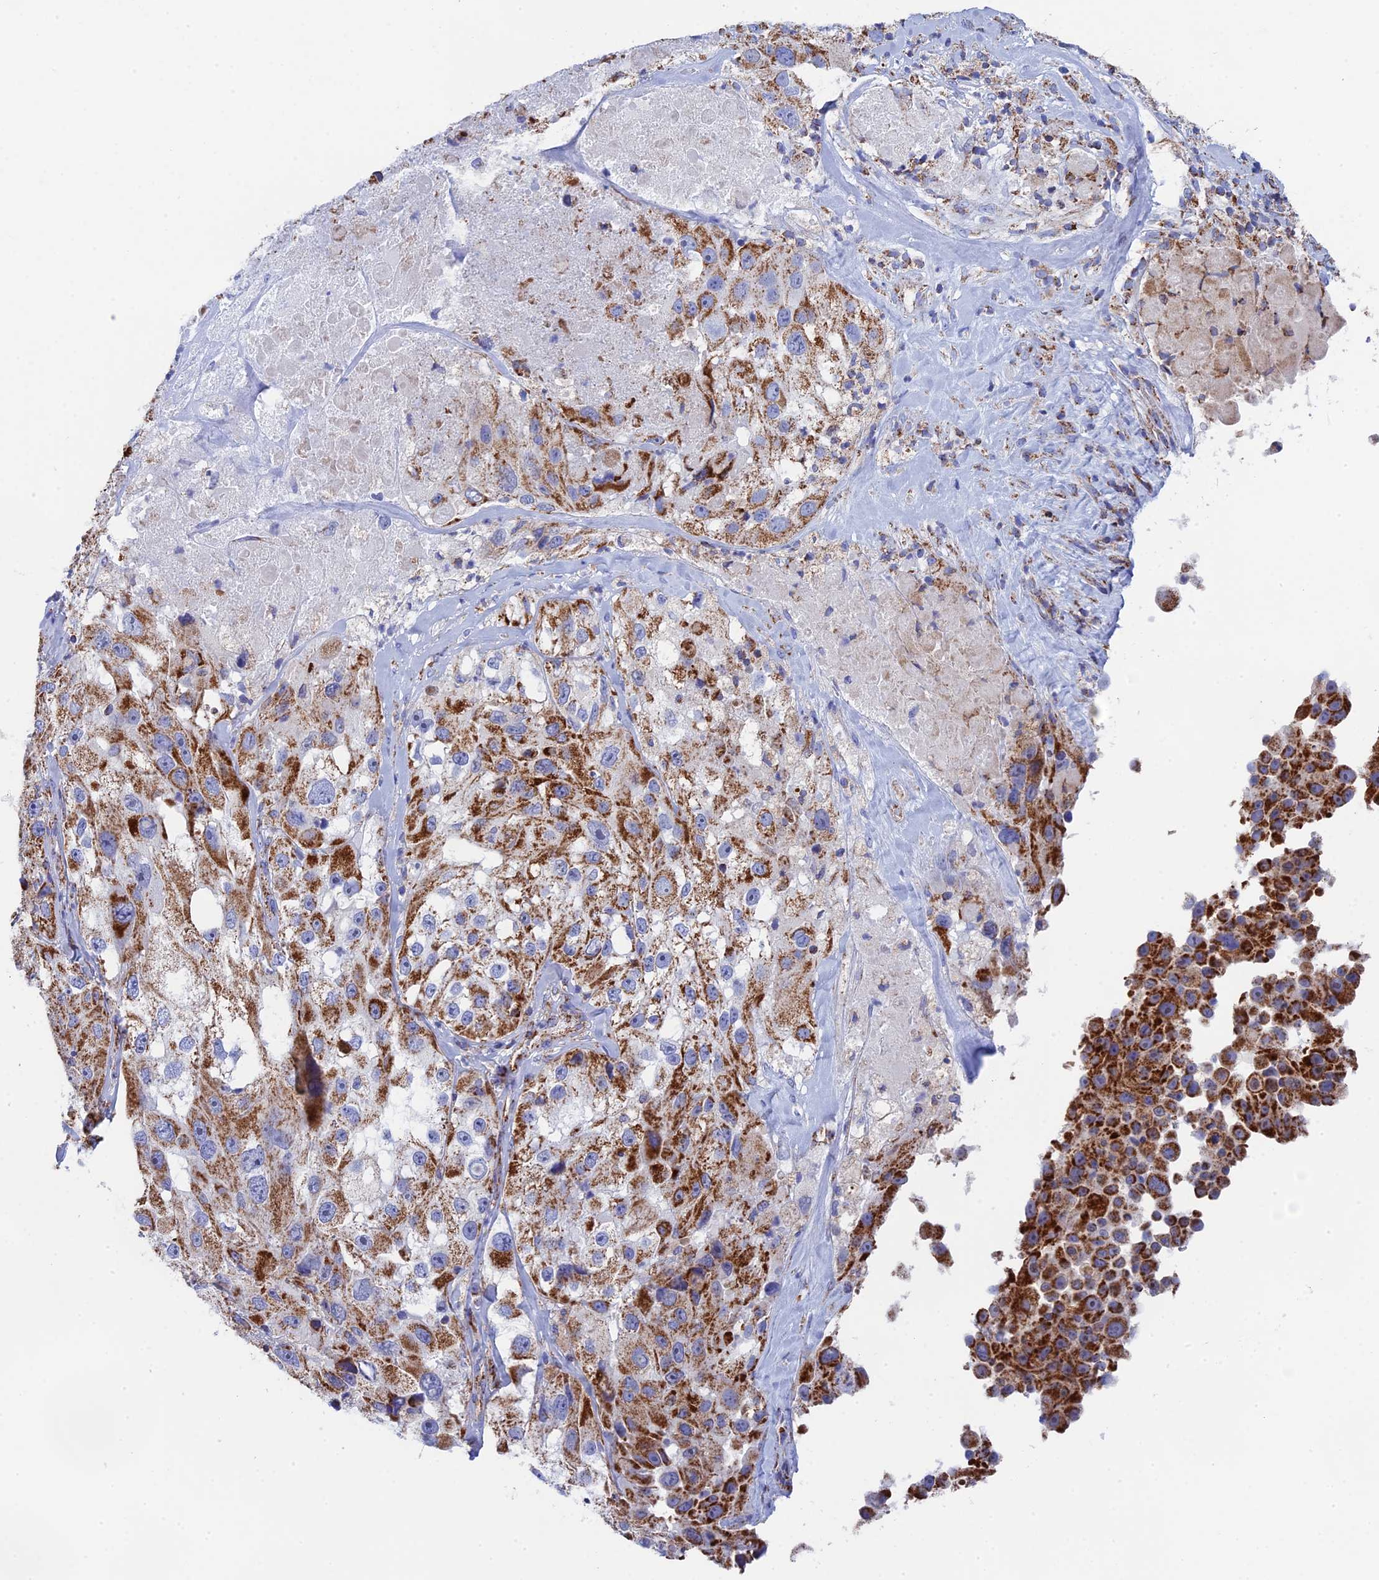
{"staining": {"intensity": "strong", "quantity": ">75%", "location": "cytoplasmic/membranous"}, "tissue": "melanoma", "cell_type": "Tumor cells", "image_type": "cancer", "snomed": [{"axis": "morphology", "description": "Malignant melanoma, Metastatic site"}, {"axis": "topography", "description": "Lymph node"}], "caption": "Immunohistochemical staining of melanoma reveals strong cytoplasmic/membranous protein positivity in approximately >75% of tumor cells.", "gene": "NDUFA5", "patient": {"sex": "male", "age": 62}}